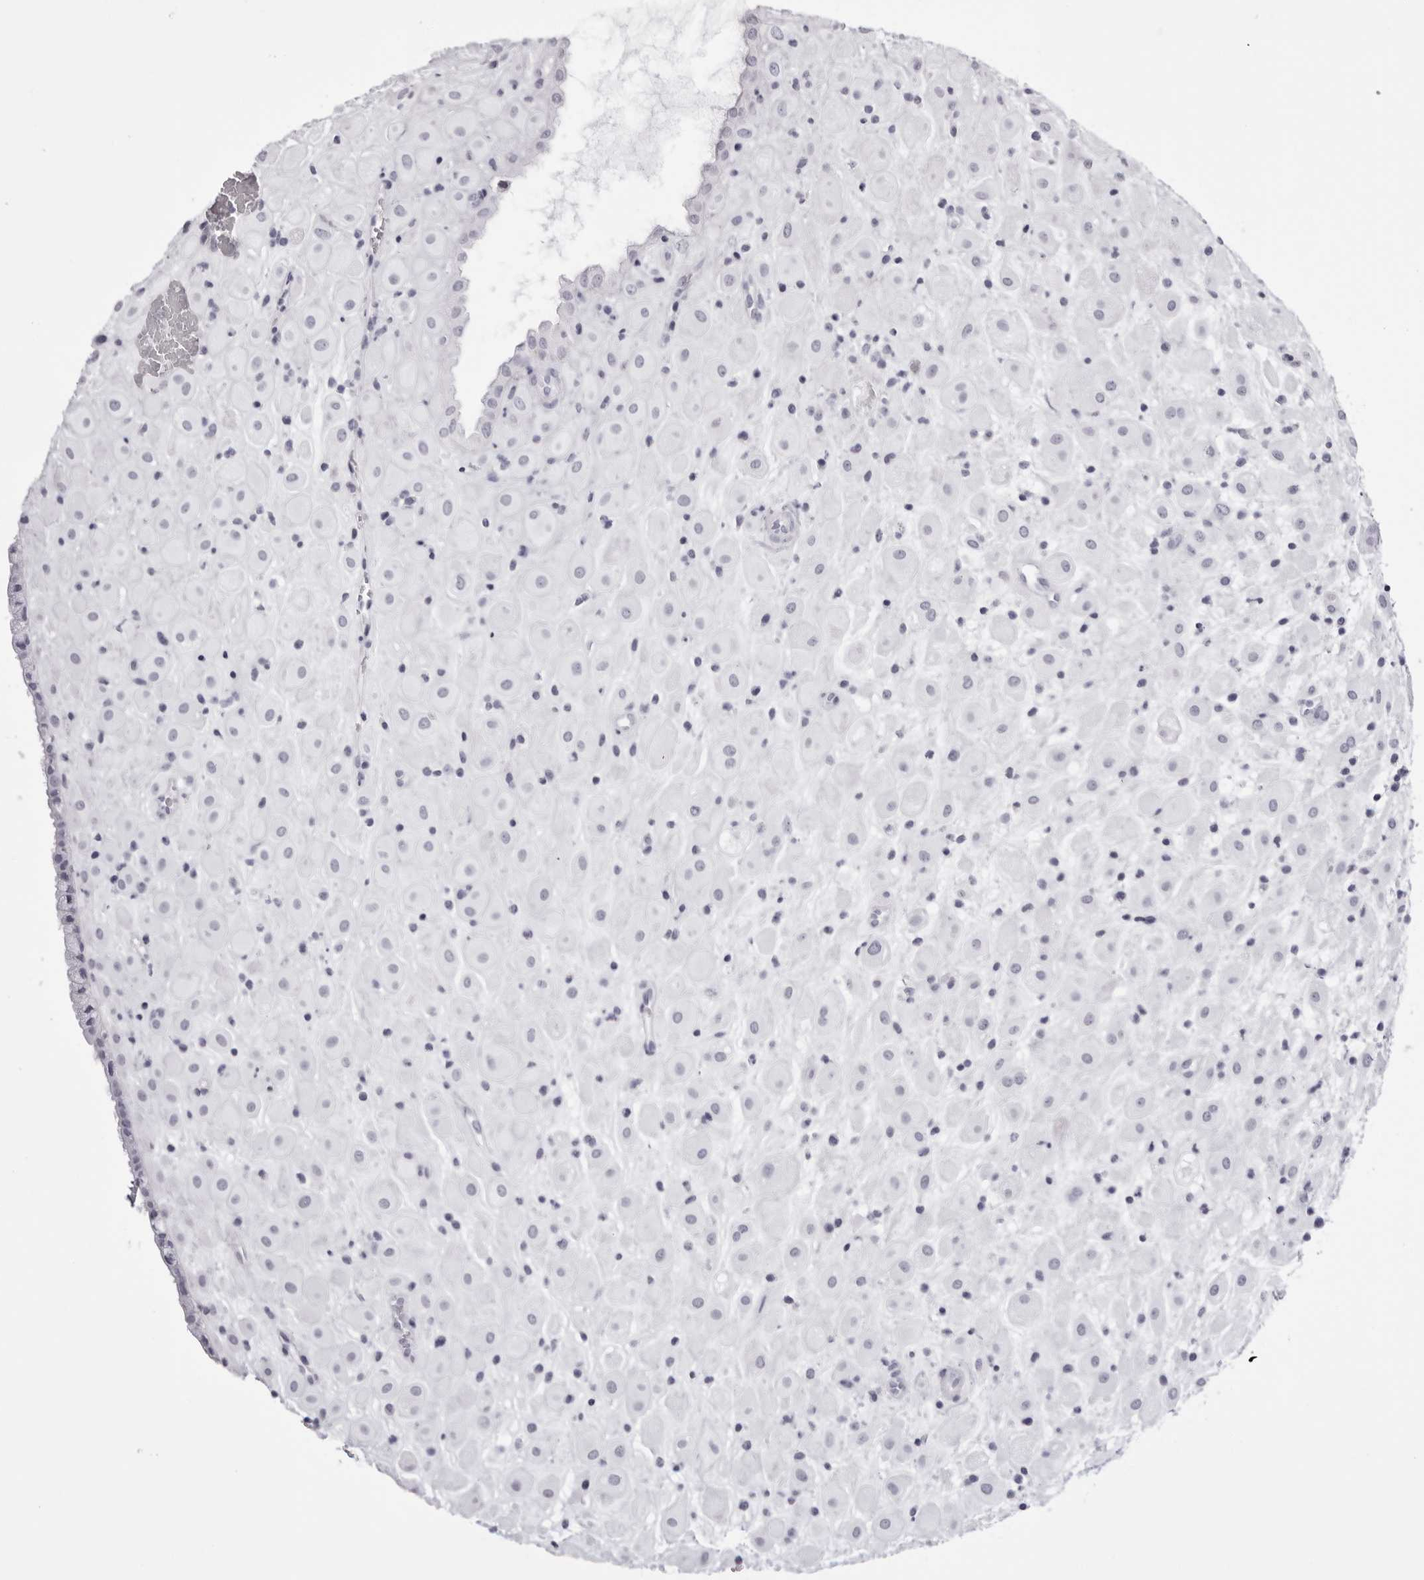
{"staining": {"intensity": "negative", "quantity": "none", "location": "none"}, "tissue": "placenta", "cell_type": "Decidual cells", "image_type": "normal", "snomed": [{"axis": "morphology", "description": "Normal tissue, NOS"}, {"axis": "topography", "description": "Placenta"}], "caption": "This photomicrograph is of benign placenta stained with immunohistochemistry to label a protein in brown with the nuclei are counter-stained blue. There is no positivity in decidual cells.", "gene": "TMOD4", "patient": {"sex": "female", "age": 35}}